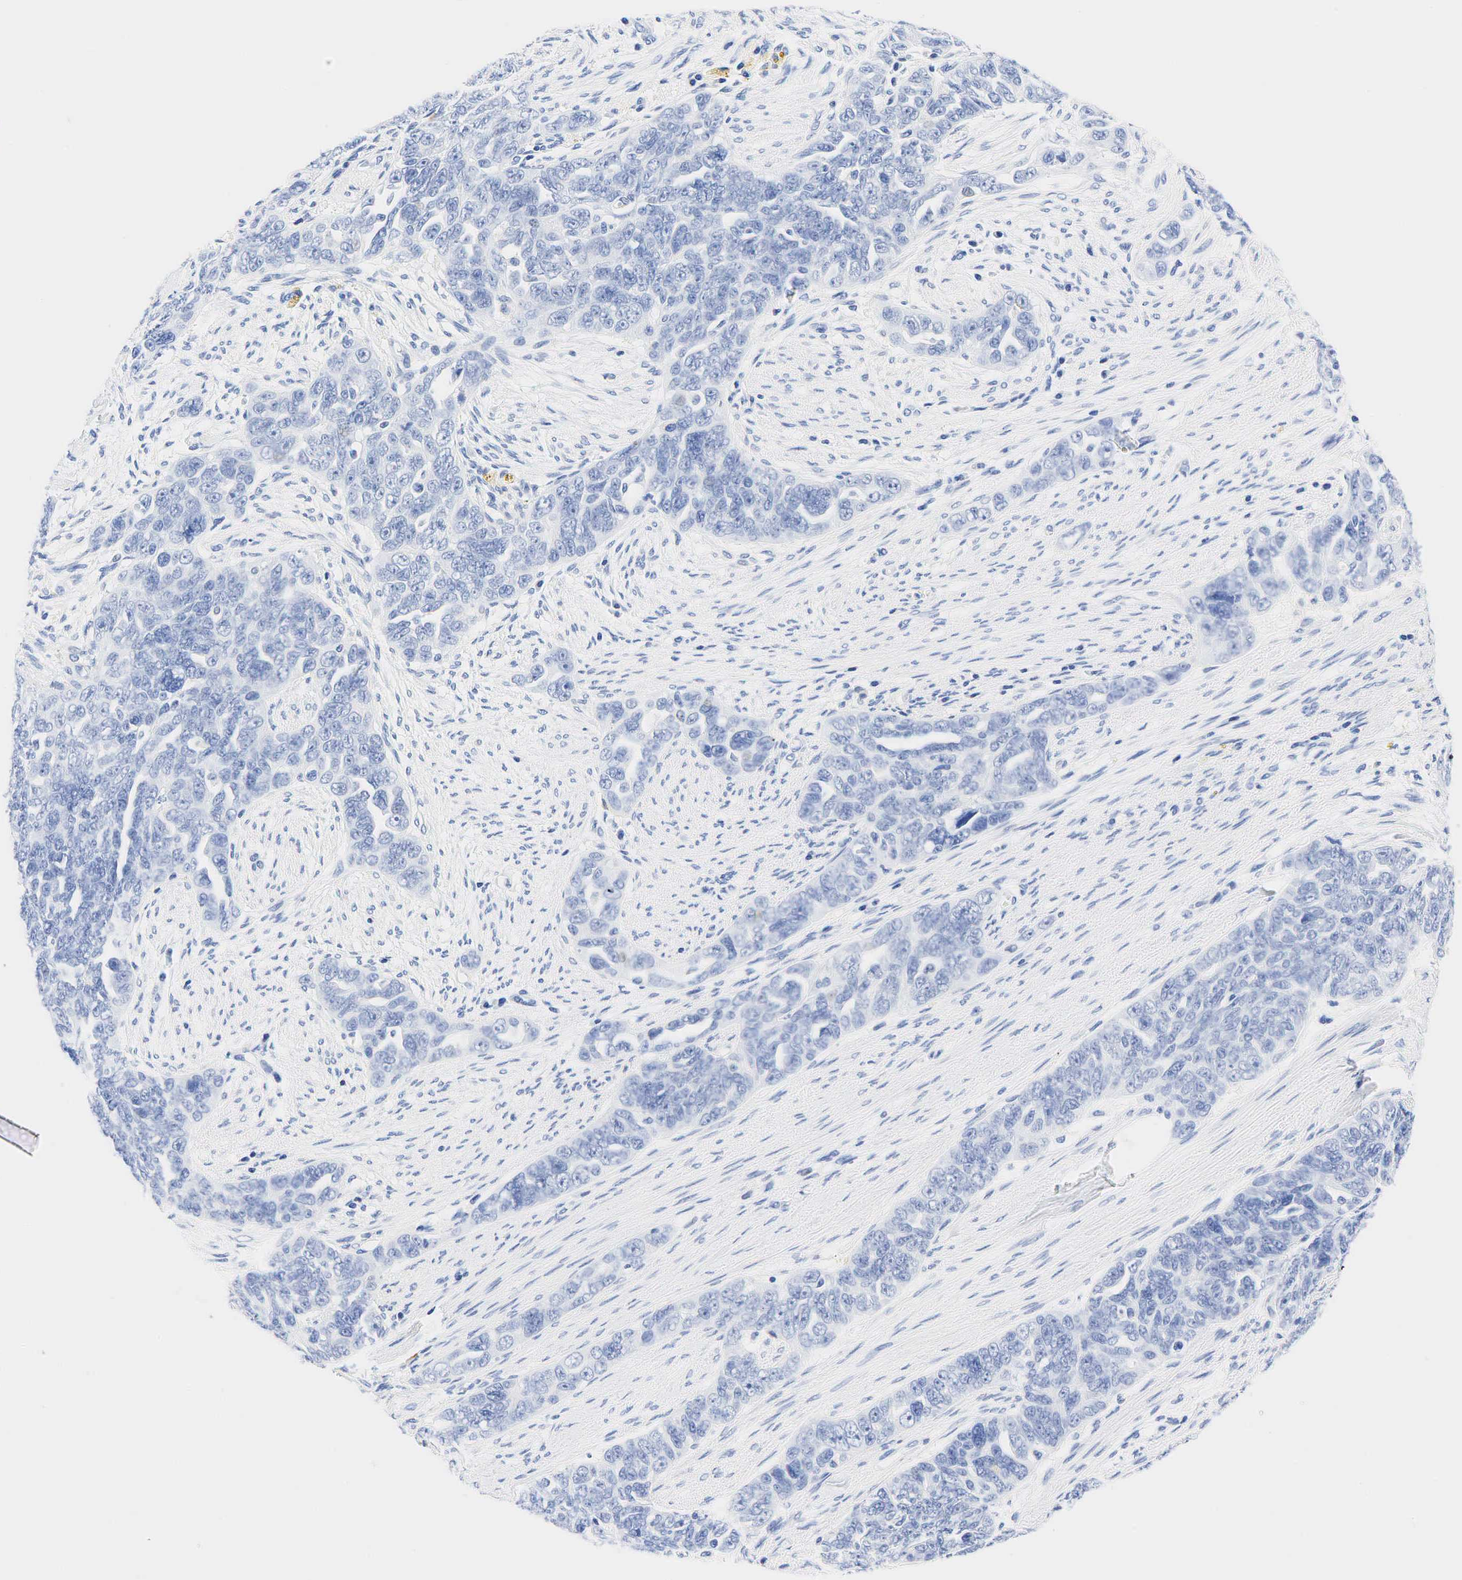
{"staining": {"intensity": "negative", "quantity": "none", "location": "none"}, "tissue": "ovarian cancer", "cell_type": "Tumor cells", "image_type": "cancer", "snomed": [{"axis": "morphology", "description": "Cystadenocarcinoma, serous, NOS"}, {"axis": "topography", "description": "Ovary"}], "caption": "A photomicrograph of ovarian serous cystadenocarcinoma stained for a protein exhibits no brown staining in tumor cells.", "gene": "NKX2-1", "patient": {"sex": "female", "age": 63}}